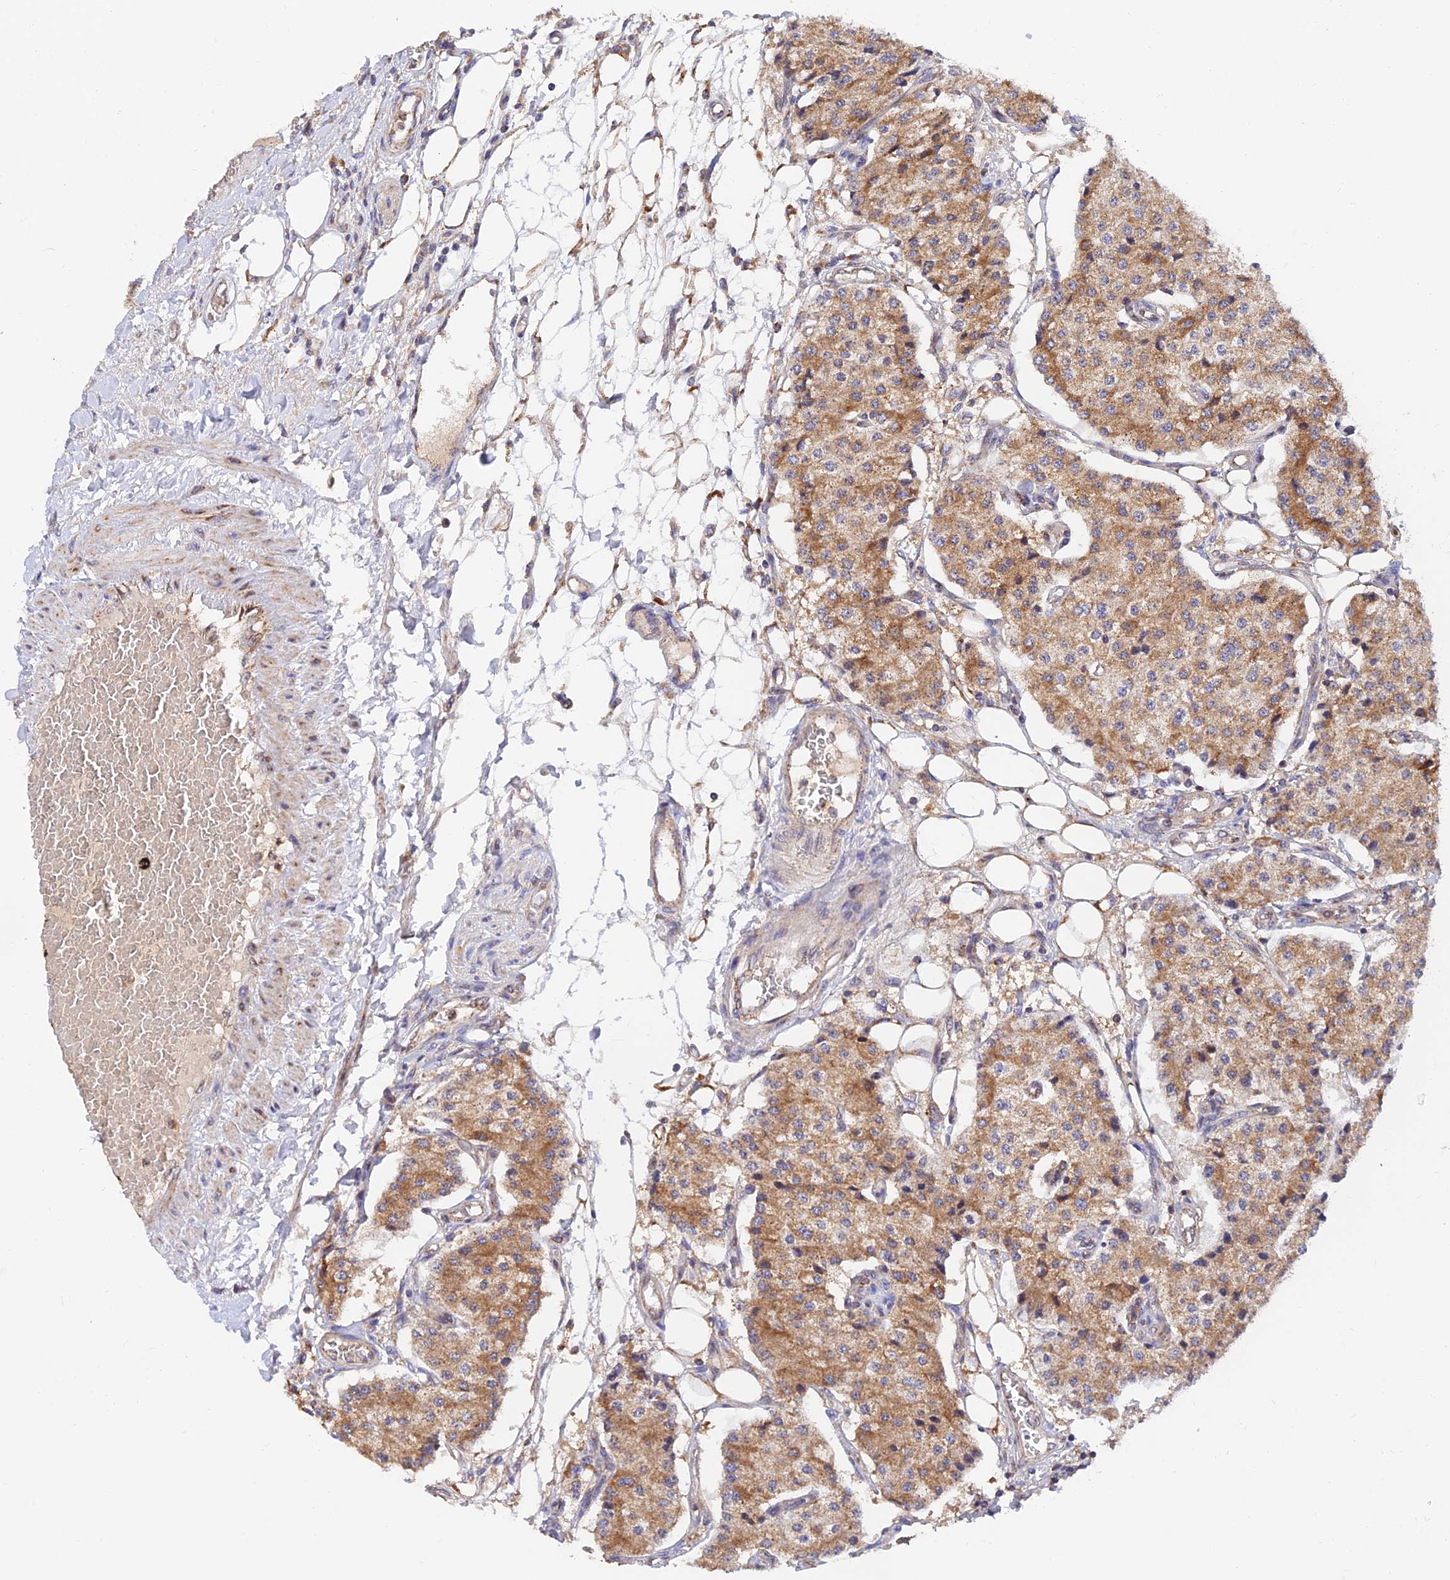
{"staining": {"intensity": "moderate", "quantity": ">75%", "location": "cytoplasmic/membranous"}, "tissue": "carcinoid", "cell_type": "Tumor cells", "image_type": "cancer", "snomed": [{"axis": "morphology", "description": "Carcinoid, malignant, NOS"}, {"axis": "topography", "description": "Colon"}], "caption": "Immunohistochemical staining of human carcinoid reveals moderate cytoplasmic/membranous protein positivity in approximately >75% of tumor cells.", "gene": "PODNL1", "patient": {"sex": "female", "age": 52}}